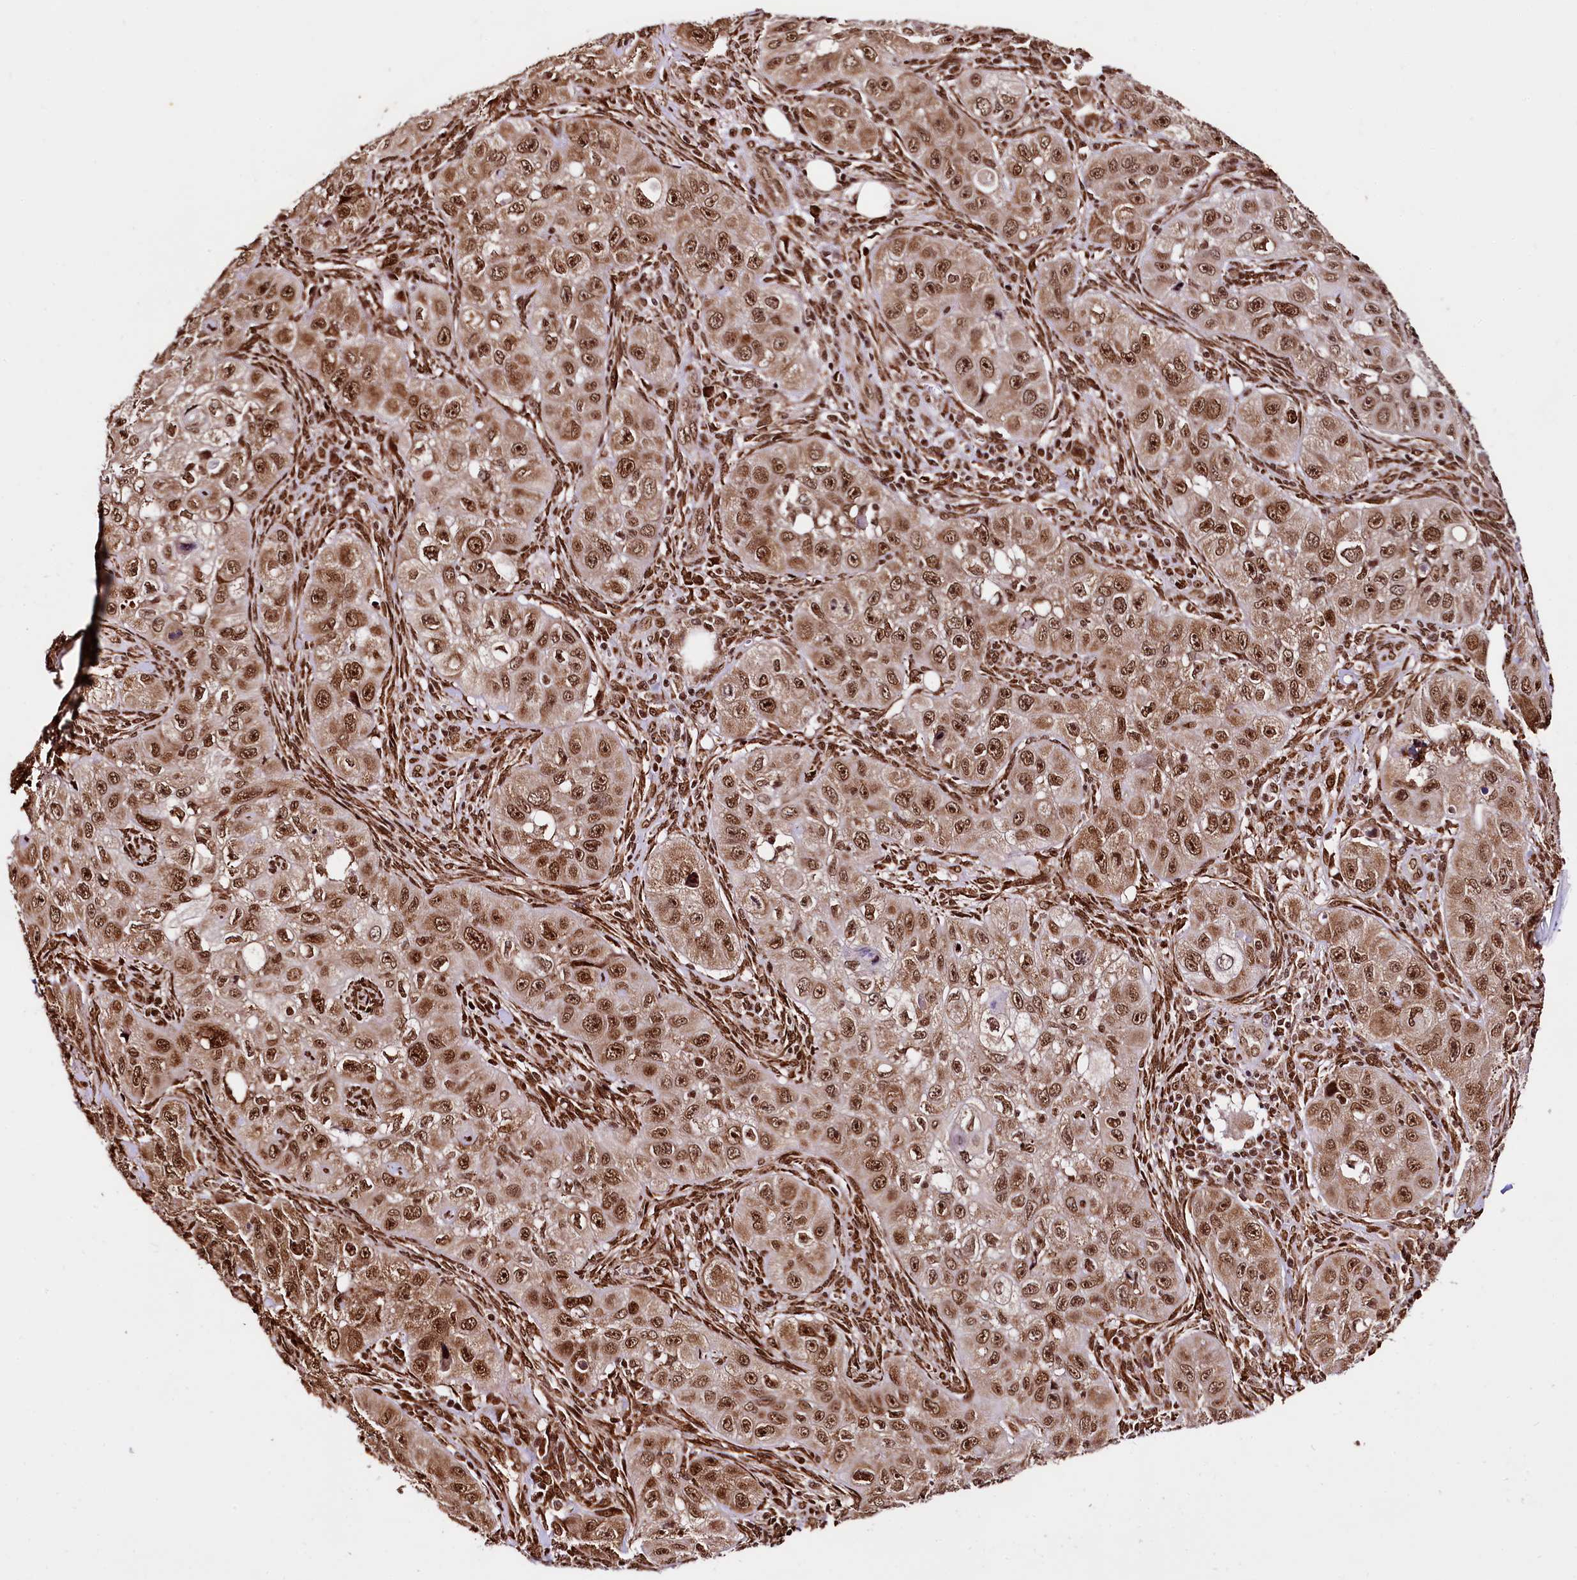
{"staining": {"intensity": "moderate", "quantity": ">75%", "location": "nuclear"}, "tissue": "skin cancer", "cell_type": "Tumor cells", "image_type": "cancer", "snomed": [{"axis": "morphology", "description": "Squamous cell carcinoma, NOS"}, {"axis": "topography", "description": "Skin"}, {"axis": "topography", "description": "Subcutis"}], "caption": "The micrograph shows staining of skin cancer, revealing moderate nuclear protein positivity (brown color) within tumor cells.", "gene": "PDS5B", "patient": {"sex": "male", "age": 73}}